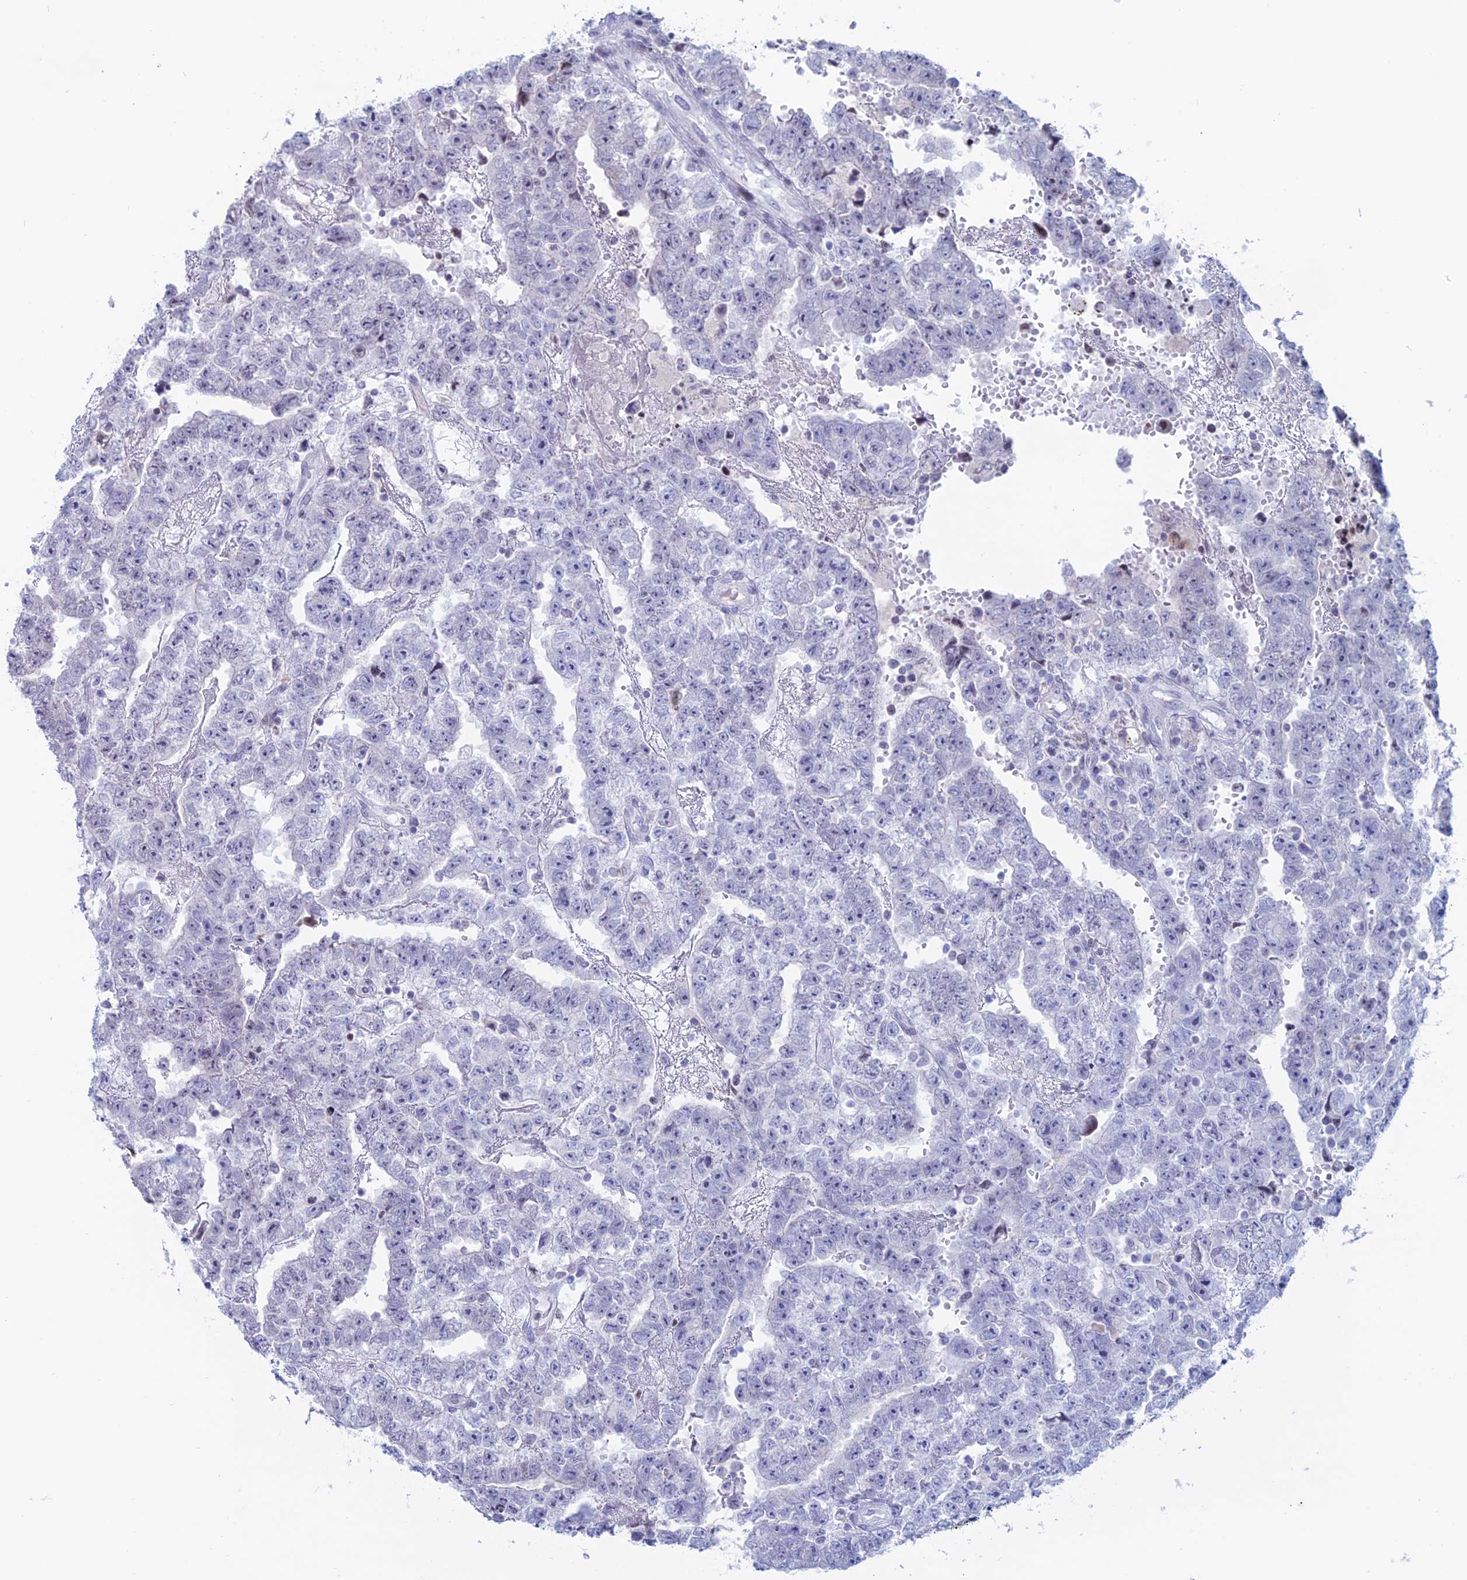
{"staining": {"intensity": "negative", "quantity": "none", "location": "none"}, "tissue": "testis cancer", "cell_type": "Tumor cells", "image_type": "cancer", "snomed": [{"axis": "morphology", "description": "Carcinoma, Embryonal, NOS"}, {"axis": "topography", "description": "Testis"}], "caption": "Testis cancer was stained to show a protein in brown. There is no significant expression in tumor cells. (DAB immunohistochemistry visualized using brightfield microscopy, high magnification).", "gene": "CERS6", "patient": {"sex": "male", "age": 25}}